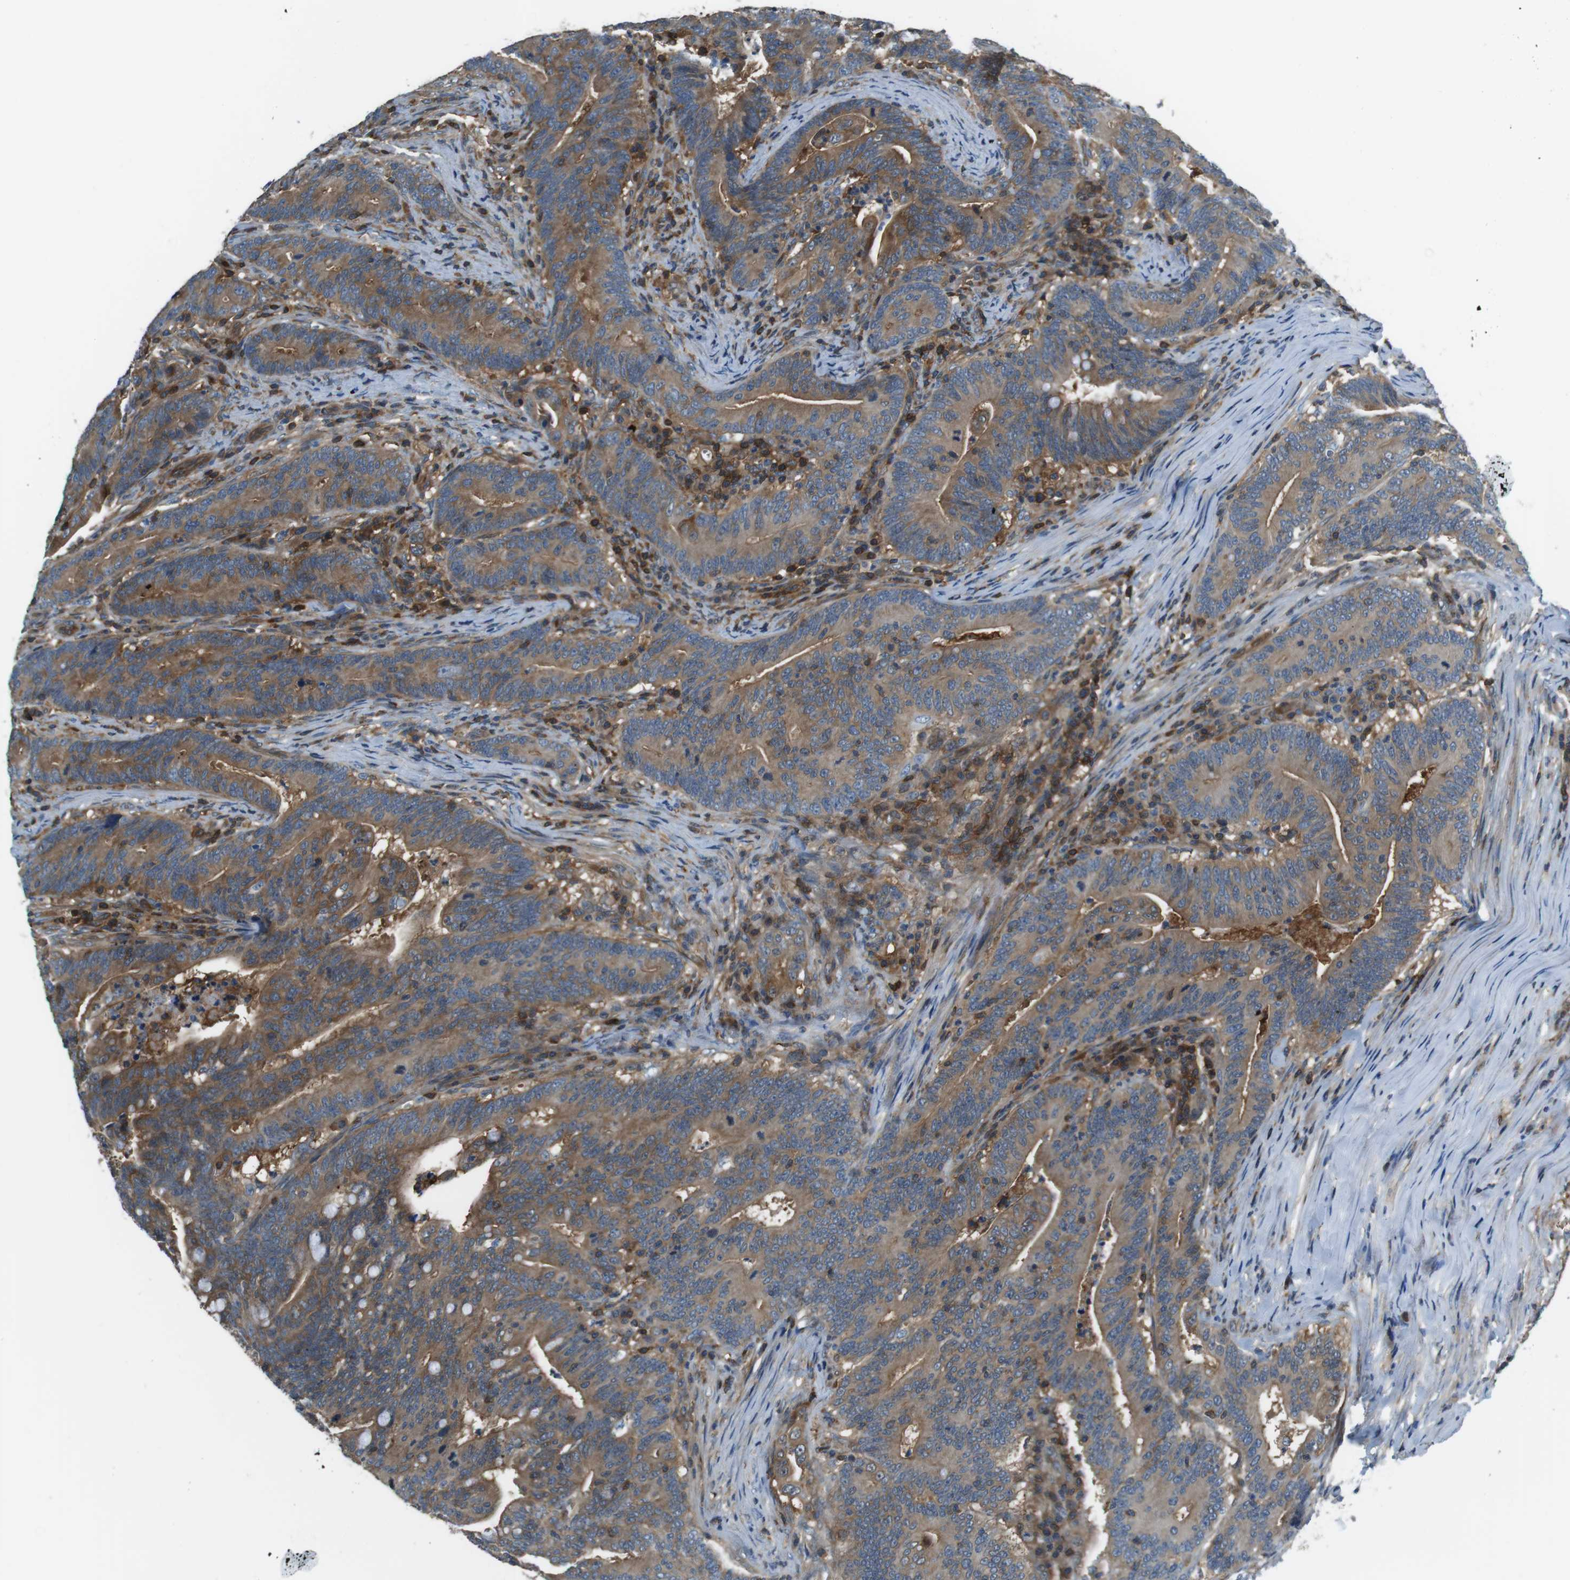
{"staining": {"intensity": "moderate", "quantity": ">75%", "location": "cytoplasmic/membranous"}, "tissue": "colorectal cancer", "cell_type": "Tumor cells", "image_type": "cancer", "snomed": [{"axis": "morphology", "description": "Normal tissue, NOS"}, {"axis": "morphology", "description": "Adenocarcinoma, NOS"}, {"axis": "topography", "description": "Colon"}], "caption": "Brown immunohistochemical staining in human colorectal adenocarcinoma exhibits moderate cytoplasmic/membranous staining in approximately >75% of tumor cells.", "gene": "TES", "patient": {"sex": "female", "age": 66}}